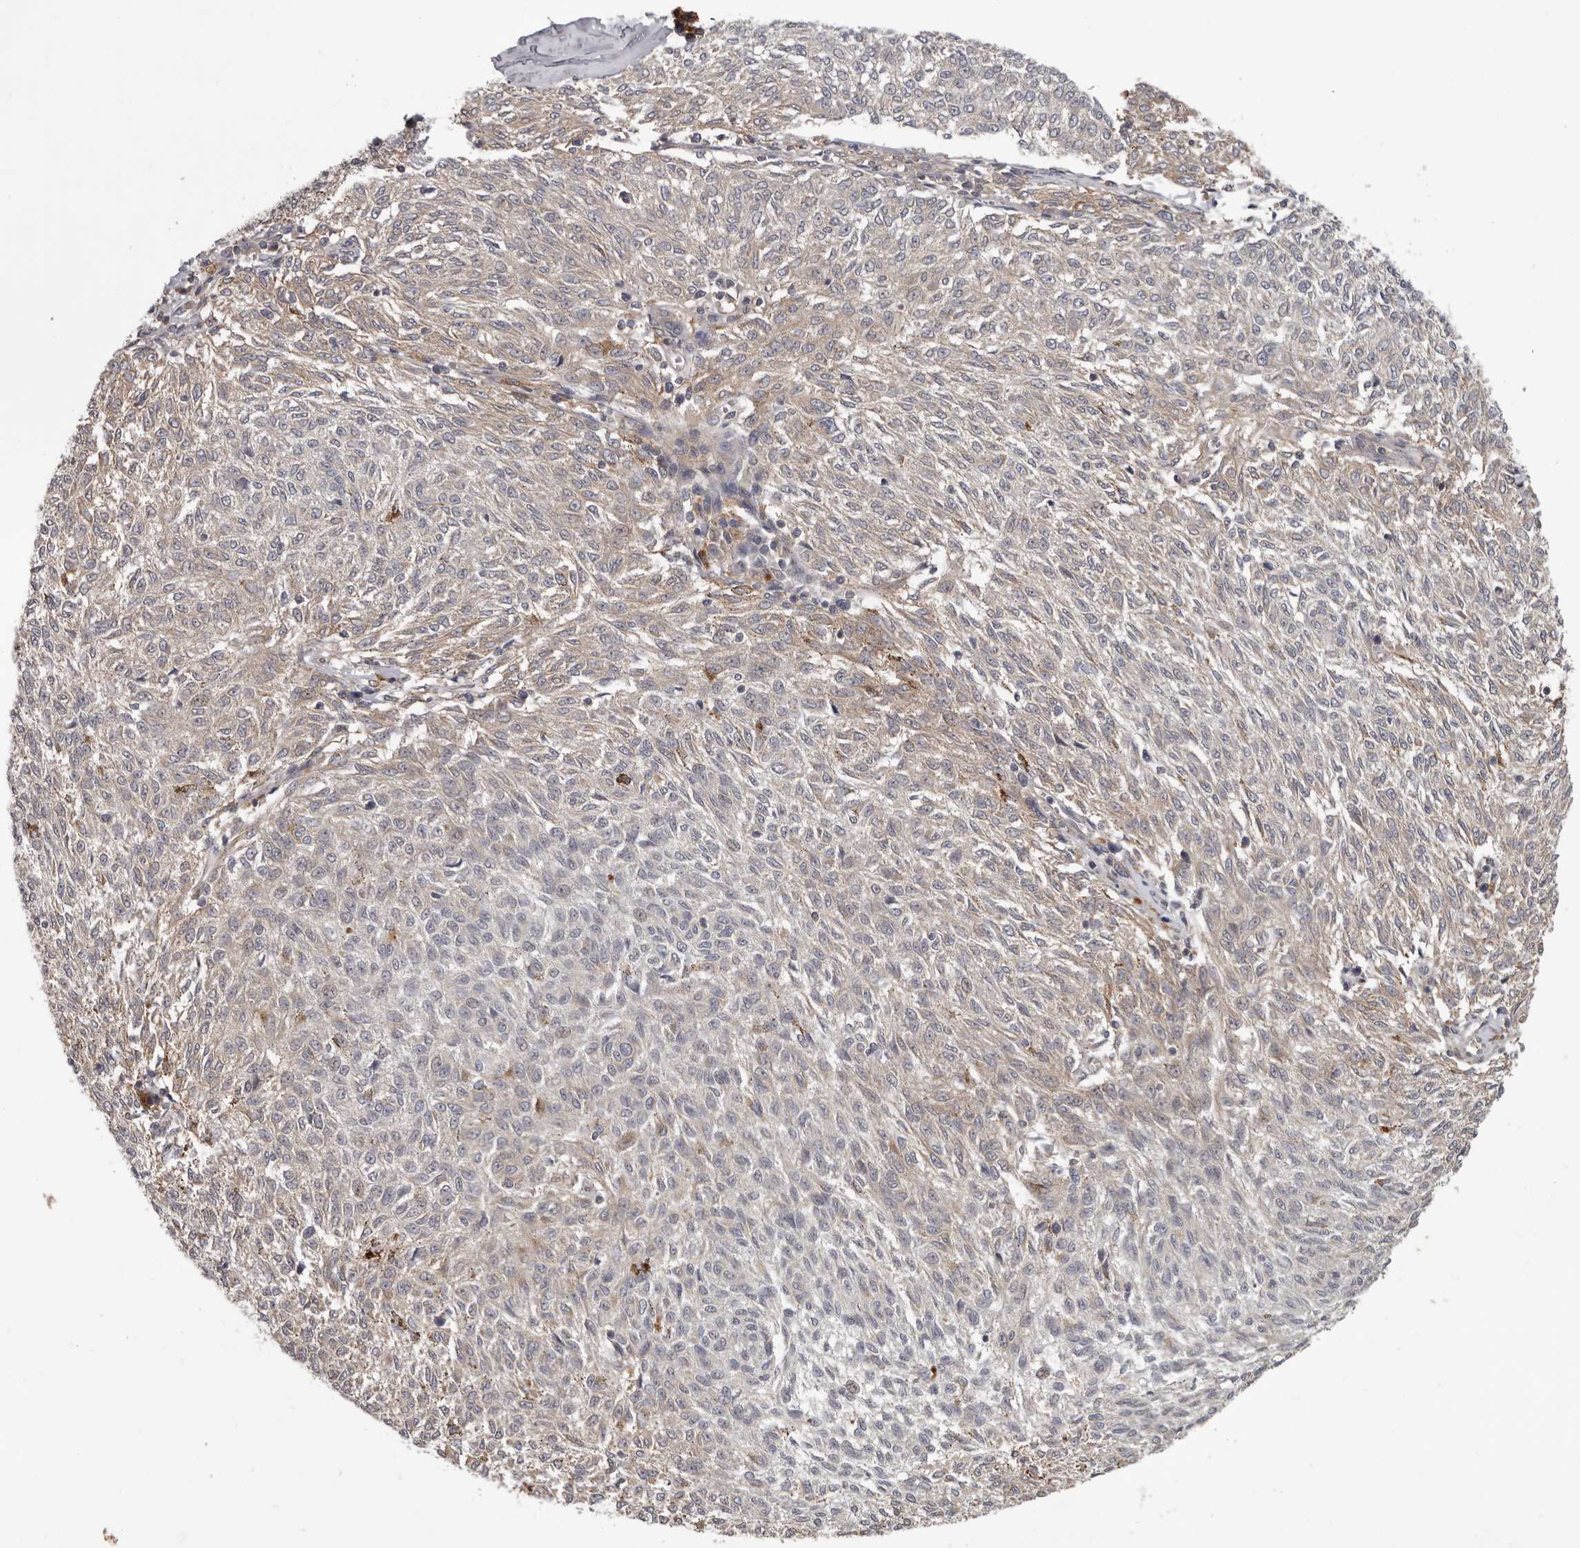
{"staining": {"intensity": "weak", "quantity": "25%-75%", "location": "cytoplasmic/membranous"}, "tissue": "melanoma", "cell_type": "Tumor cells", "image_type": "cancer", "snomed": [{"axis": "morphology", "description": "Malignant melanoma, NOS"}, {"axis": "topography", "description": "Skin"}], "caption": "The histopathology image reveals a brown stain indicating the presence of a protein in the cytoplasmic/membranous of tumor cells in malignant melanoma.", "gene": "ANKRD44", "patient": {"sex": "female", "age": 72}}